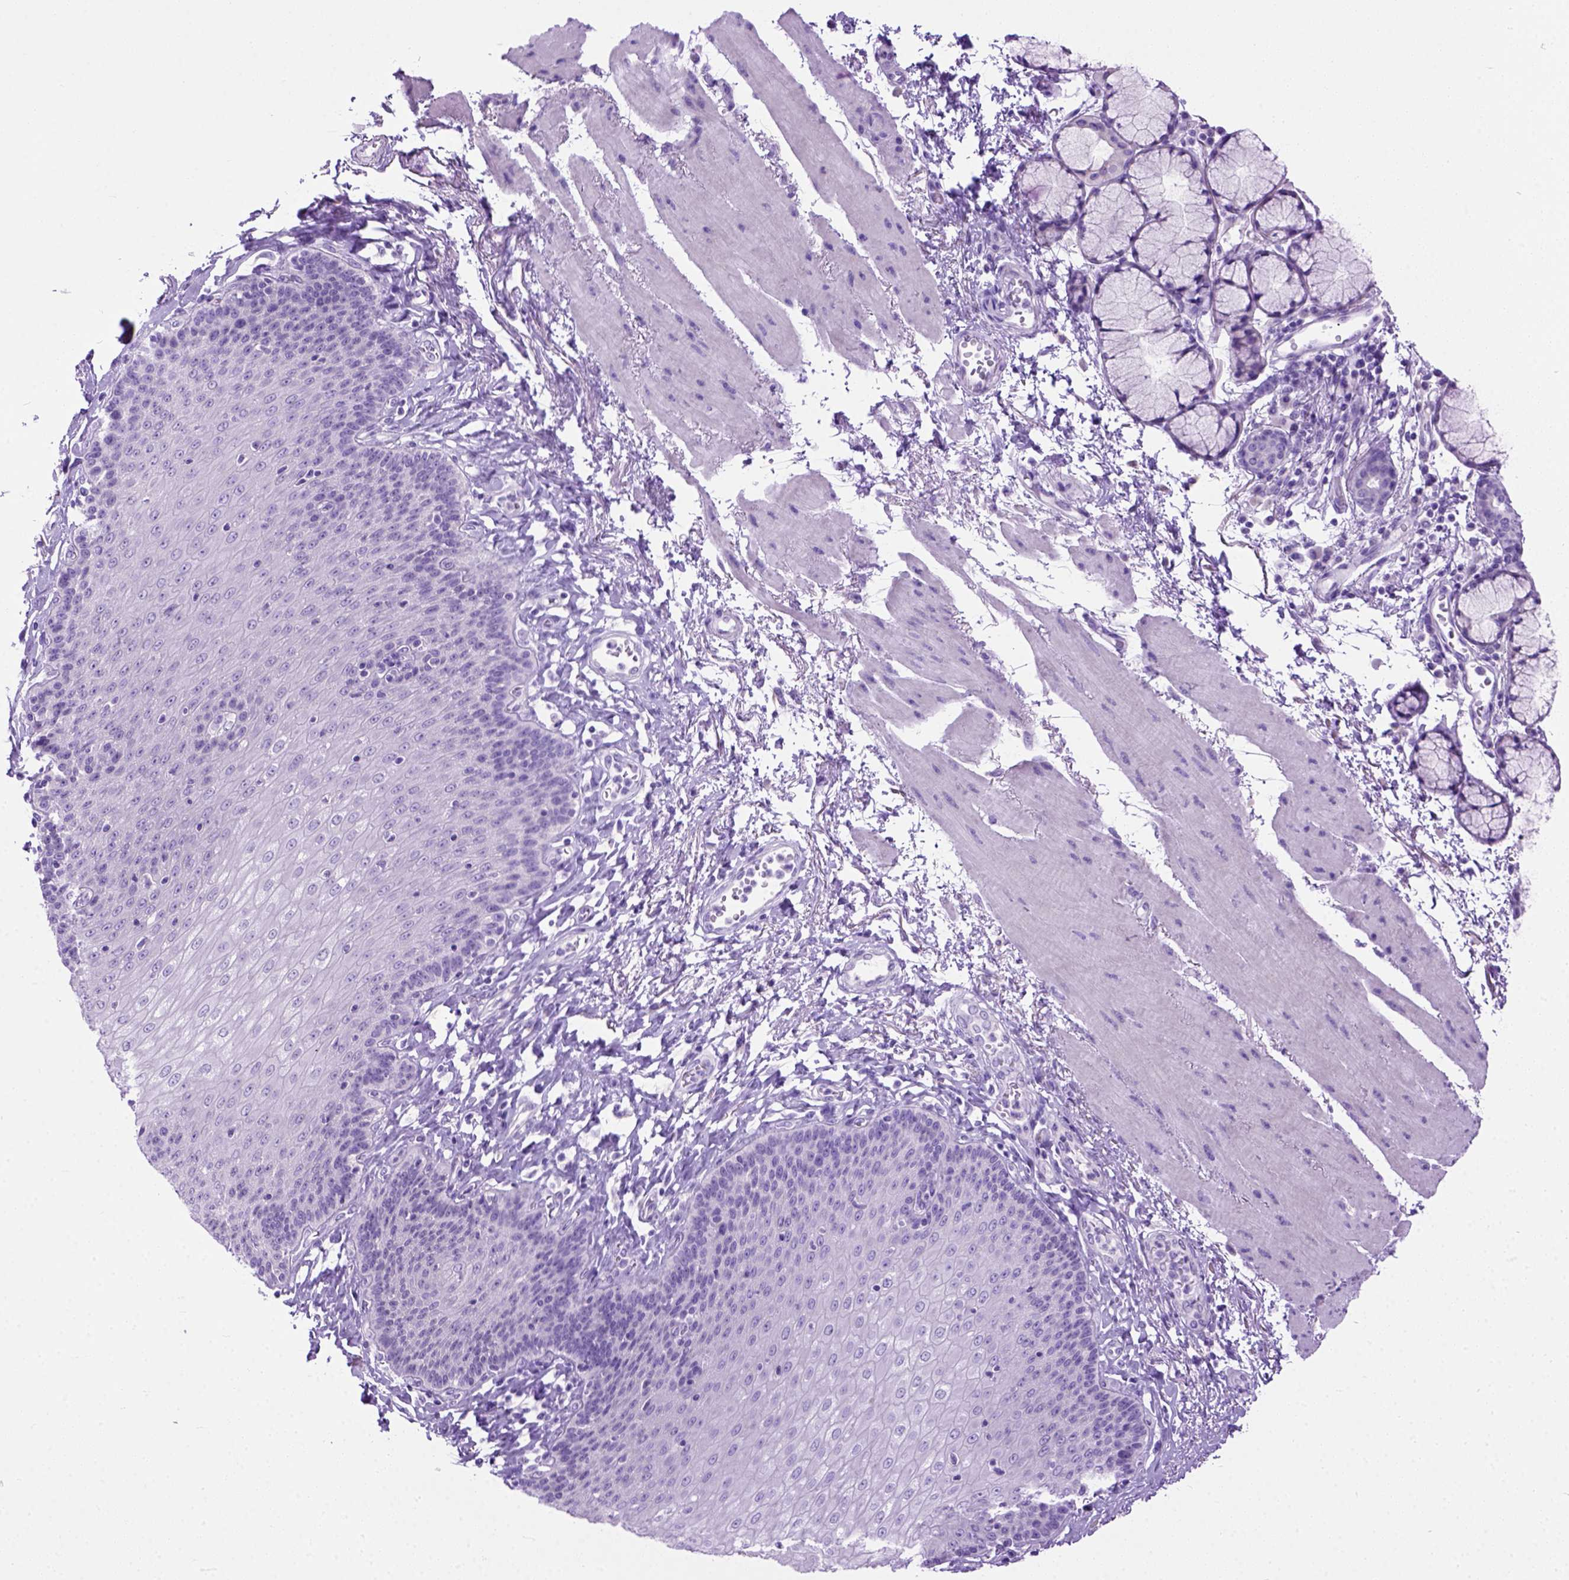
{"staining": {"intensity": "negative", "quantity": "none", "location": "none"}, "tissue": "esophagus", "cell_type": "Squamous epithelial cells", "image_type": "normal", "snomed": [{"axis": "morphology", "description": "Normal tissue, NOS"}, {"axis": "topography", "description": "Esophagus"}], "caption": "Immunohistochemistry (IHC) of unremarkable human esophagus demonstrates no staining in squamous epithelial cells.", "gene": "ODAD3", "patient": {"sex": "female", "age": 81}}